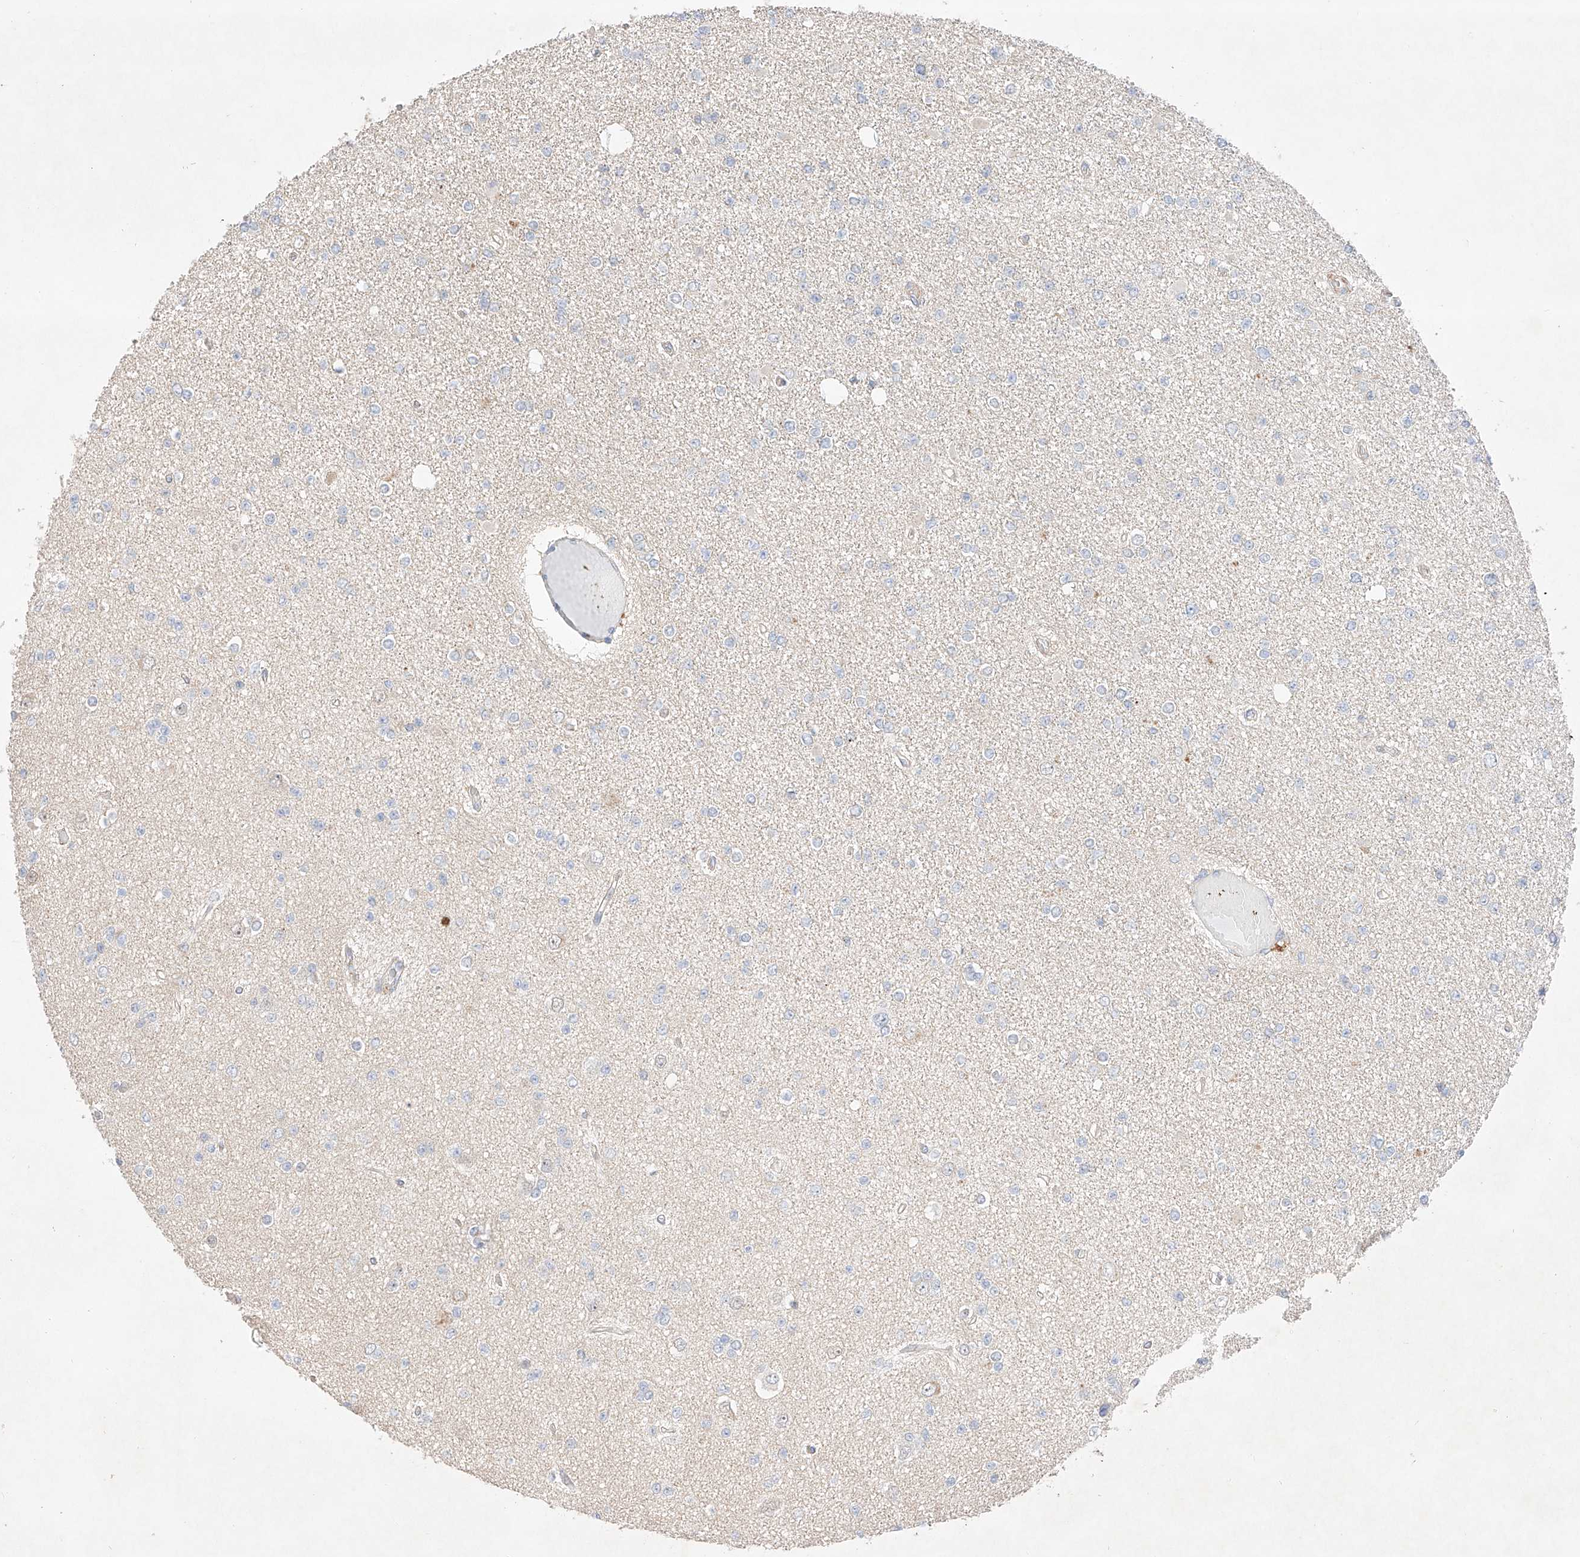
{"staining": {"intensity": "negative", "quantity": "none", "location": "none"}, "tissue": "glioma", "cell_type": "Tumor cells", "image_type": "cancer", "snomed": [{"axis": "morphology", "description": "Glioma, malignant, Low grade"}, {"axis": "topography", "description": "Brain"}], "caption": "Glioma was stained to show a protein in brown. There is no significant positivity in tumor cells.", "gene": "IL22RA2", "patient": {"sex": "female", "age": 22}}